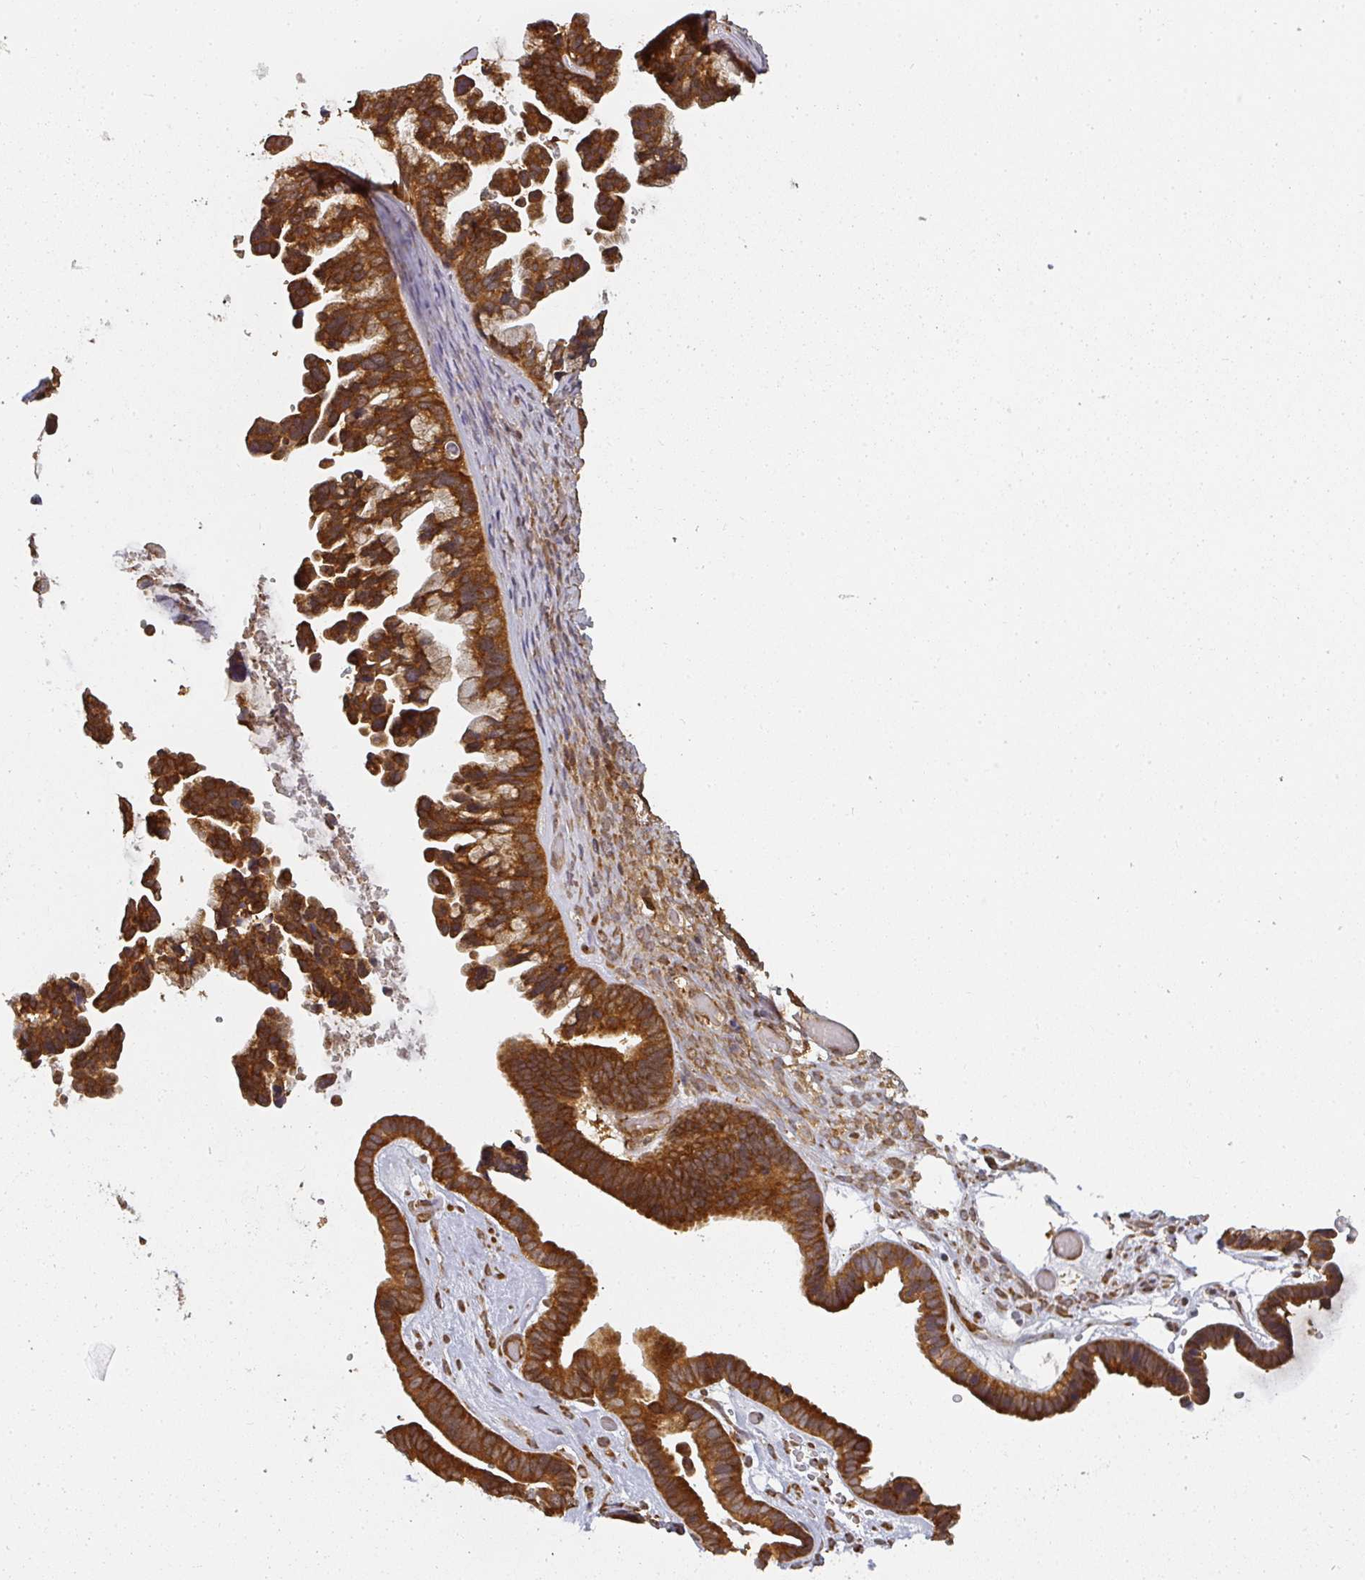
{"staining": {"intensity": "strong", "quantity": ">75%", "location": "cytoplasmic/membranous"}, "tissue": "ovarian cancer", "cell_type": "Tumor cells", "image_type": "cancer", "snomed": [{"axis": "morphology", "description": "Cystadenocarcinoma, serous, NOS"}, {"axis": "topography", "description": "Ovary"}], "caption": "Approximately >75% of tumor cells in human ovarian cancer display strong cytoplasmic/membranous protein expression as visualized by brown immunohistochemical staining.", "gene": "PPP6R3", "patient": {"sex": "female", "age": 56}}